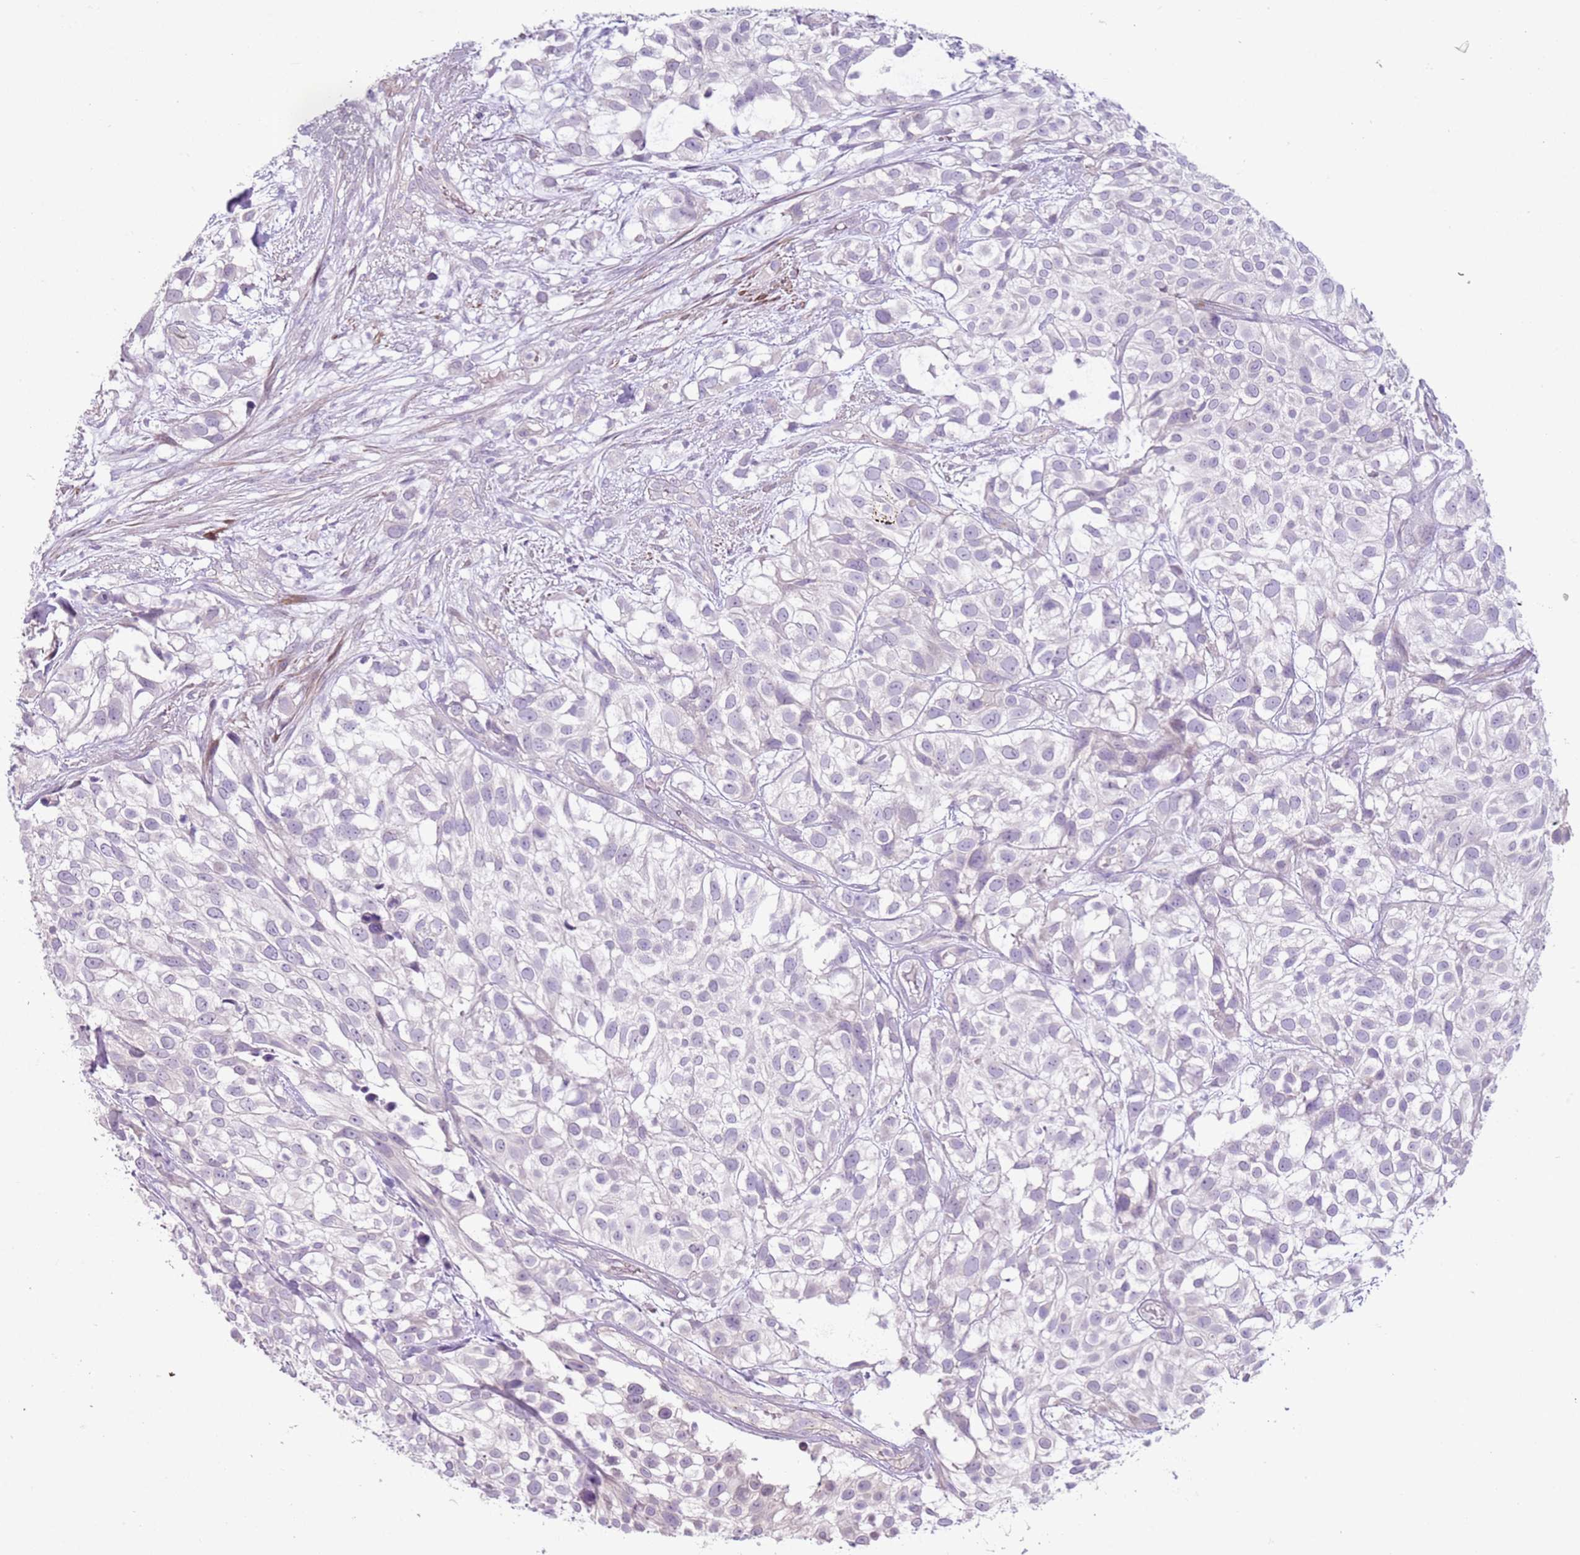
{"staining": {"intensity": "negative", "quantity": "none", "location": "none"}, "tissue": "urothelial cancer", "cell_type": "Tumor cells", "image_type": "cancer", "snomed": [{"axis": "morphology", "description": "Urothelial carcinoma, High grade"}, {"axis": "topography", "description": "Urinary bladder"}], "caption": "Immunohistochemical staining of human urothelial carcinoma (high-grade) shows no significant positivity in tumor cells.", "gene": "ZNF239", "patient": {"sex": "male", "age": 56}}